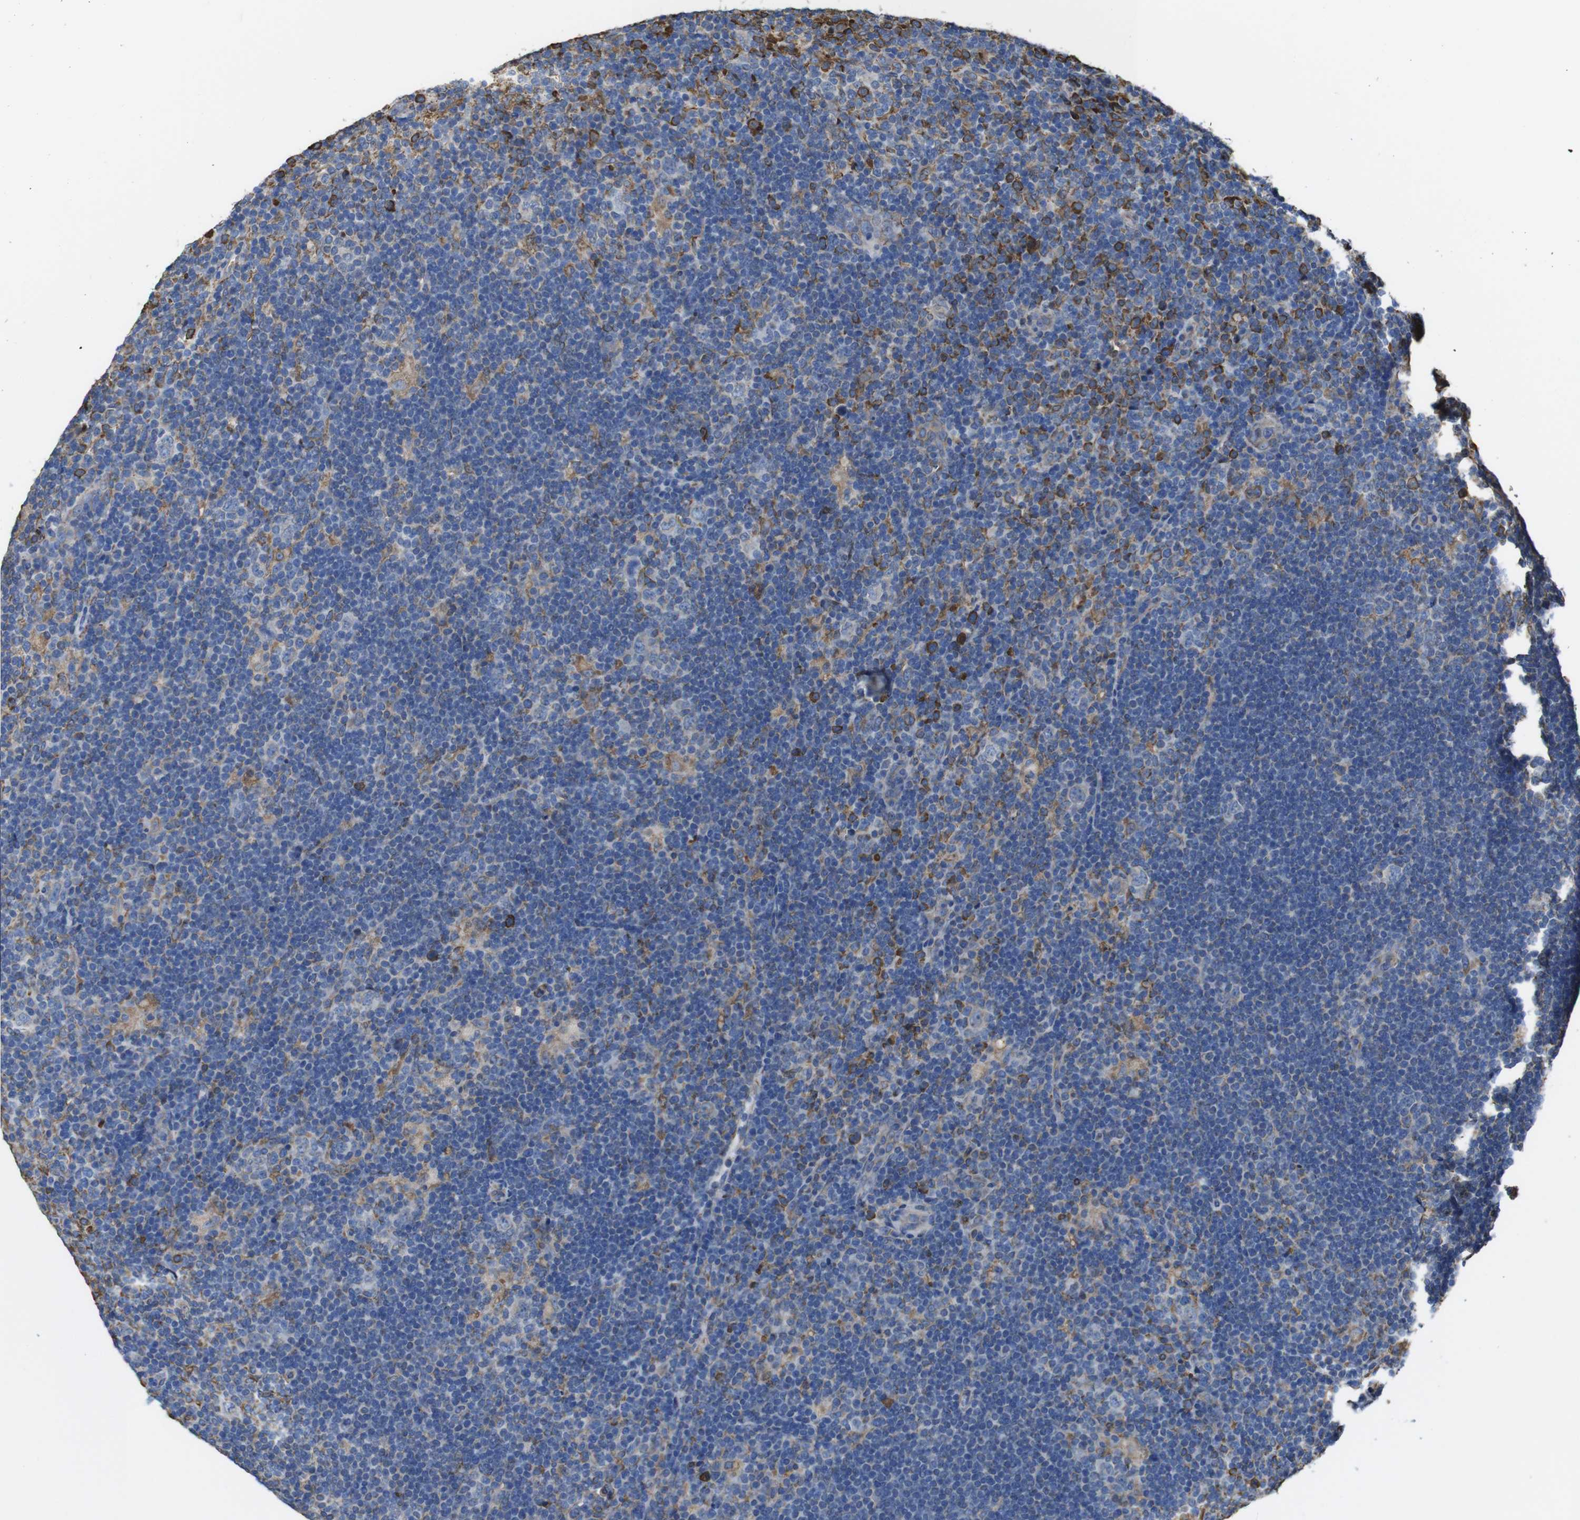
{"staining": {"intensity": "negative", "quantity": "none", "location": "none"}, "tissue": "lymphoma", "cell_type": "Tumor cells", "image_type": "cancer", "snomed": [{"axis": "morphology", "description": "Hodgkin's disease, NOS"}, {"axis": "topography", "description": "Lymph node"}], "caption": "There is no significant positivity in tumor cells of Hodgkin's disease.", "gene": "PPIB", "patient": {"sex": "female", "age": 57}}